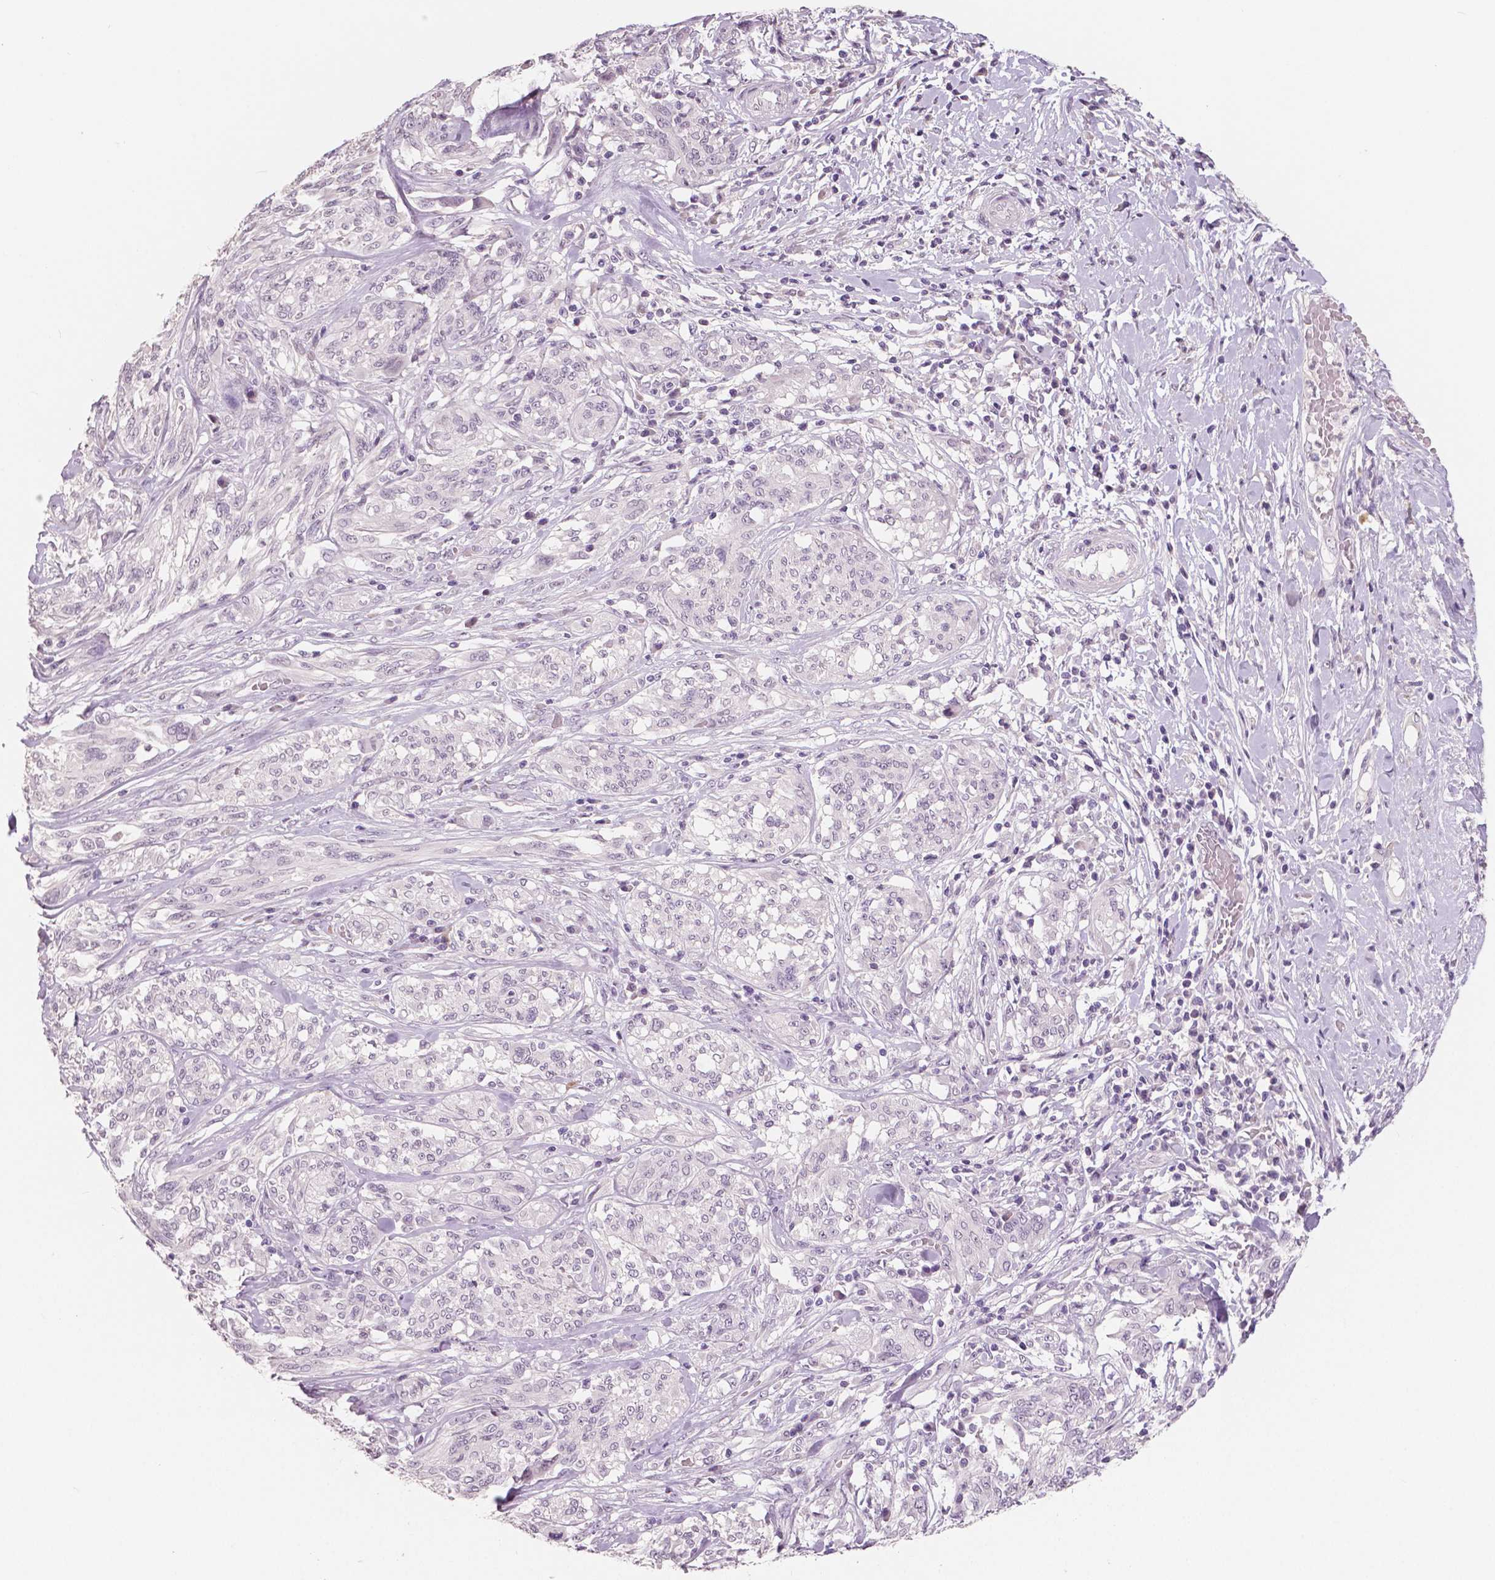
{"staining": {"intensity": "negative", "quantity": "none", "location": "none"}, "tissue": "melanoma", "cell_type": "Tumor cells", "image_type": "cancer", "snomed": [{"axis": "morphology", "description": "Malignant melanoma, NOS"}, {"axis": "topography", "description": "Skin"}], "caption": "An image of malignant melanoma stained for a protein displays no brown staining in tumor cells.", "gene": "NECAB1", "patient": {"sex": "female", "age": 91}}